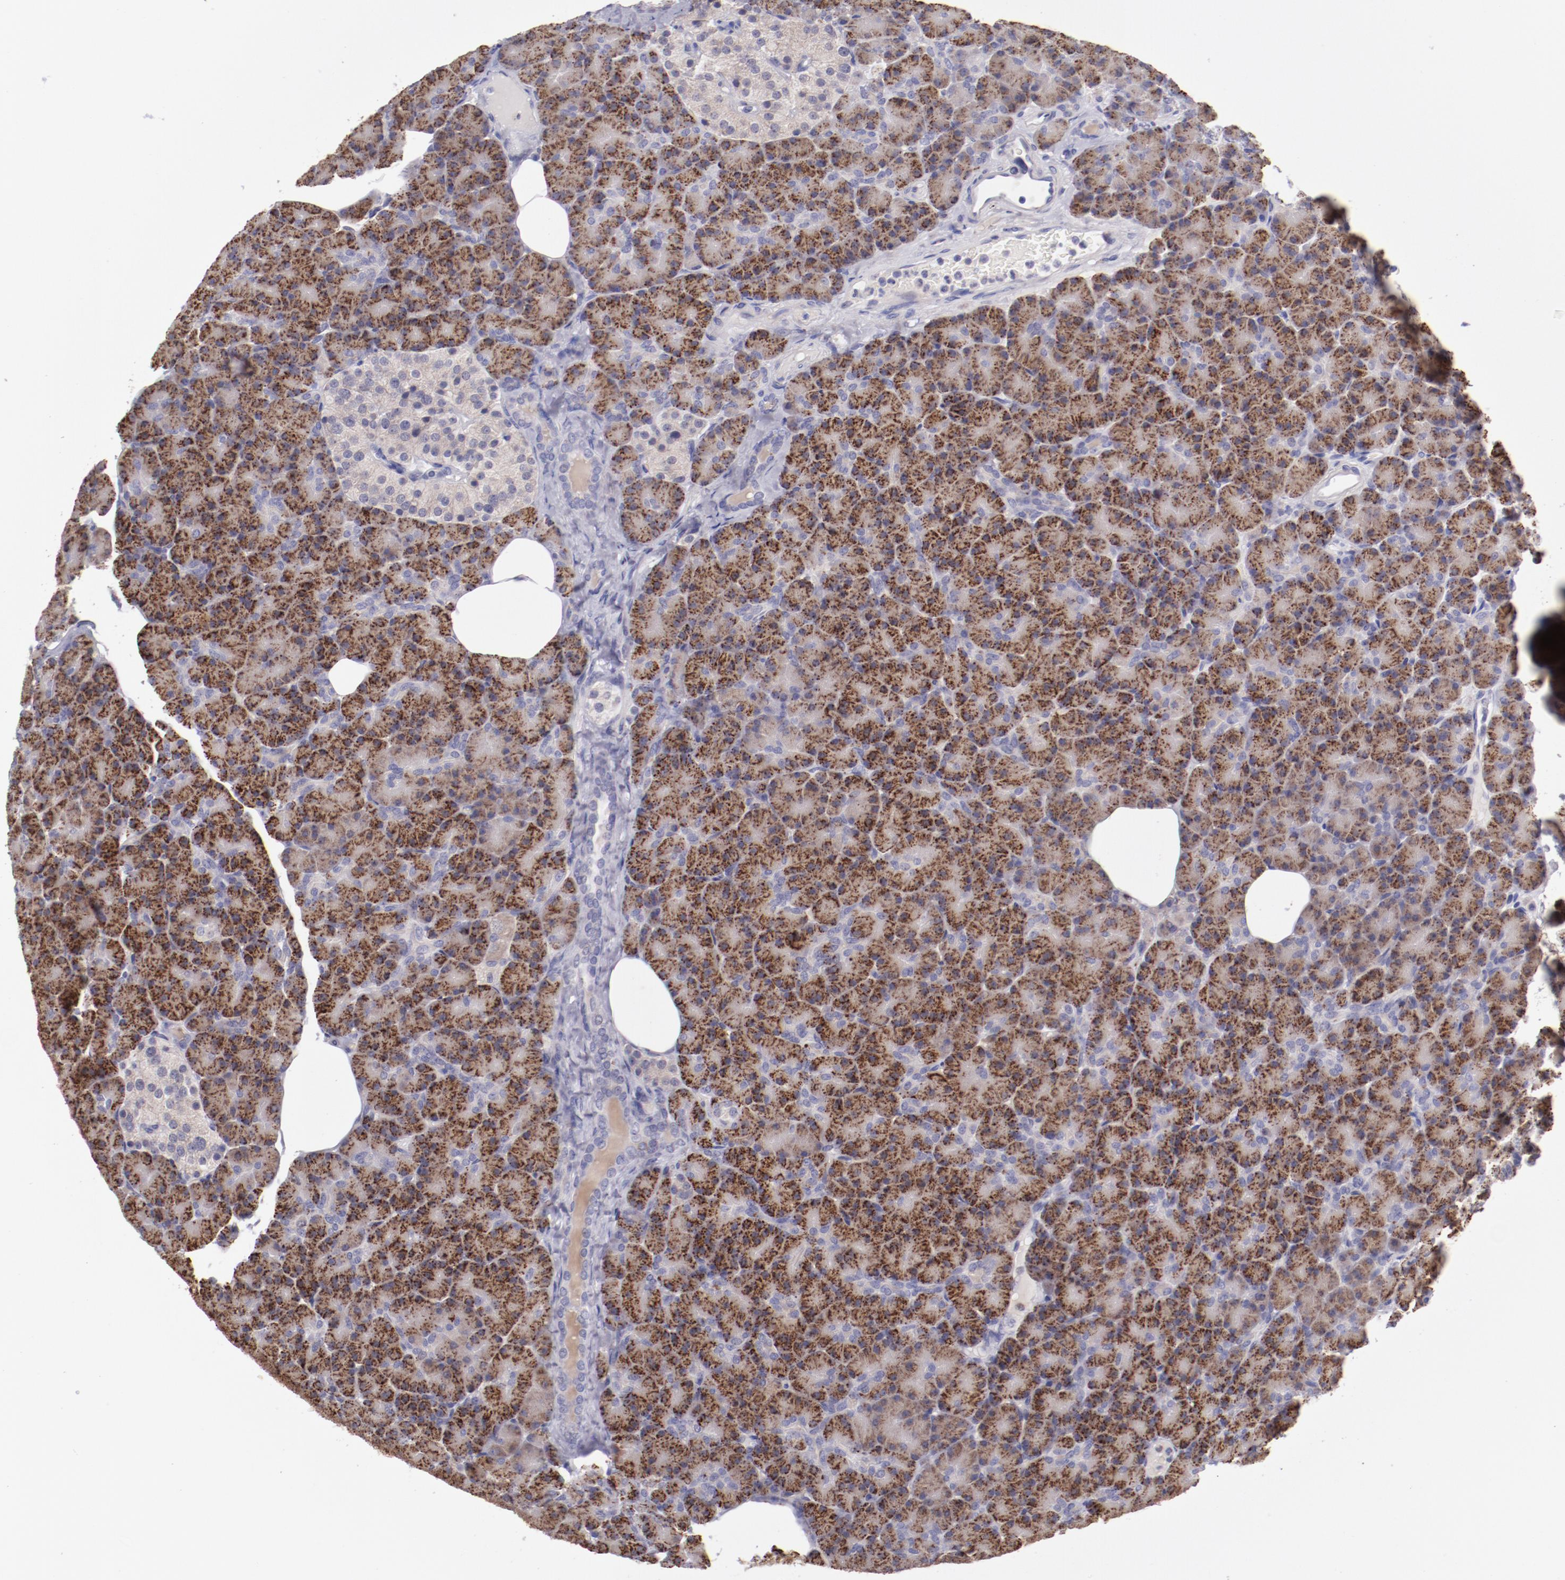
{"staining": {"intensity": "strong", "quantity": ">75%", "location": "cytoplasmic/membranous"}, "tissue": "pancreas", "cell_type": "Exocrine glandular cells", "image_type": "normal", "snomed": [{"axis": "morphology", "description": "Normal tissue, NOS"}, {"axis": "topography", "description": "Pancreas"}], "caption": "Protein staining displays strong cytoplasmic/membranous staining in about >75% of exocrine glandular cells in benign pancreas. The protein is shown in brown color, while the nuclei are stained blue.", "gene": "TRAF3", "patient": {"sex": "female", "age": 43}}